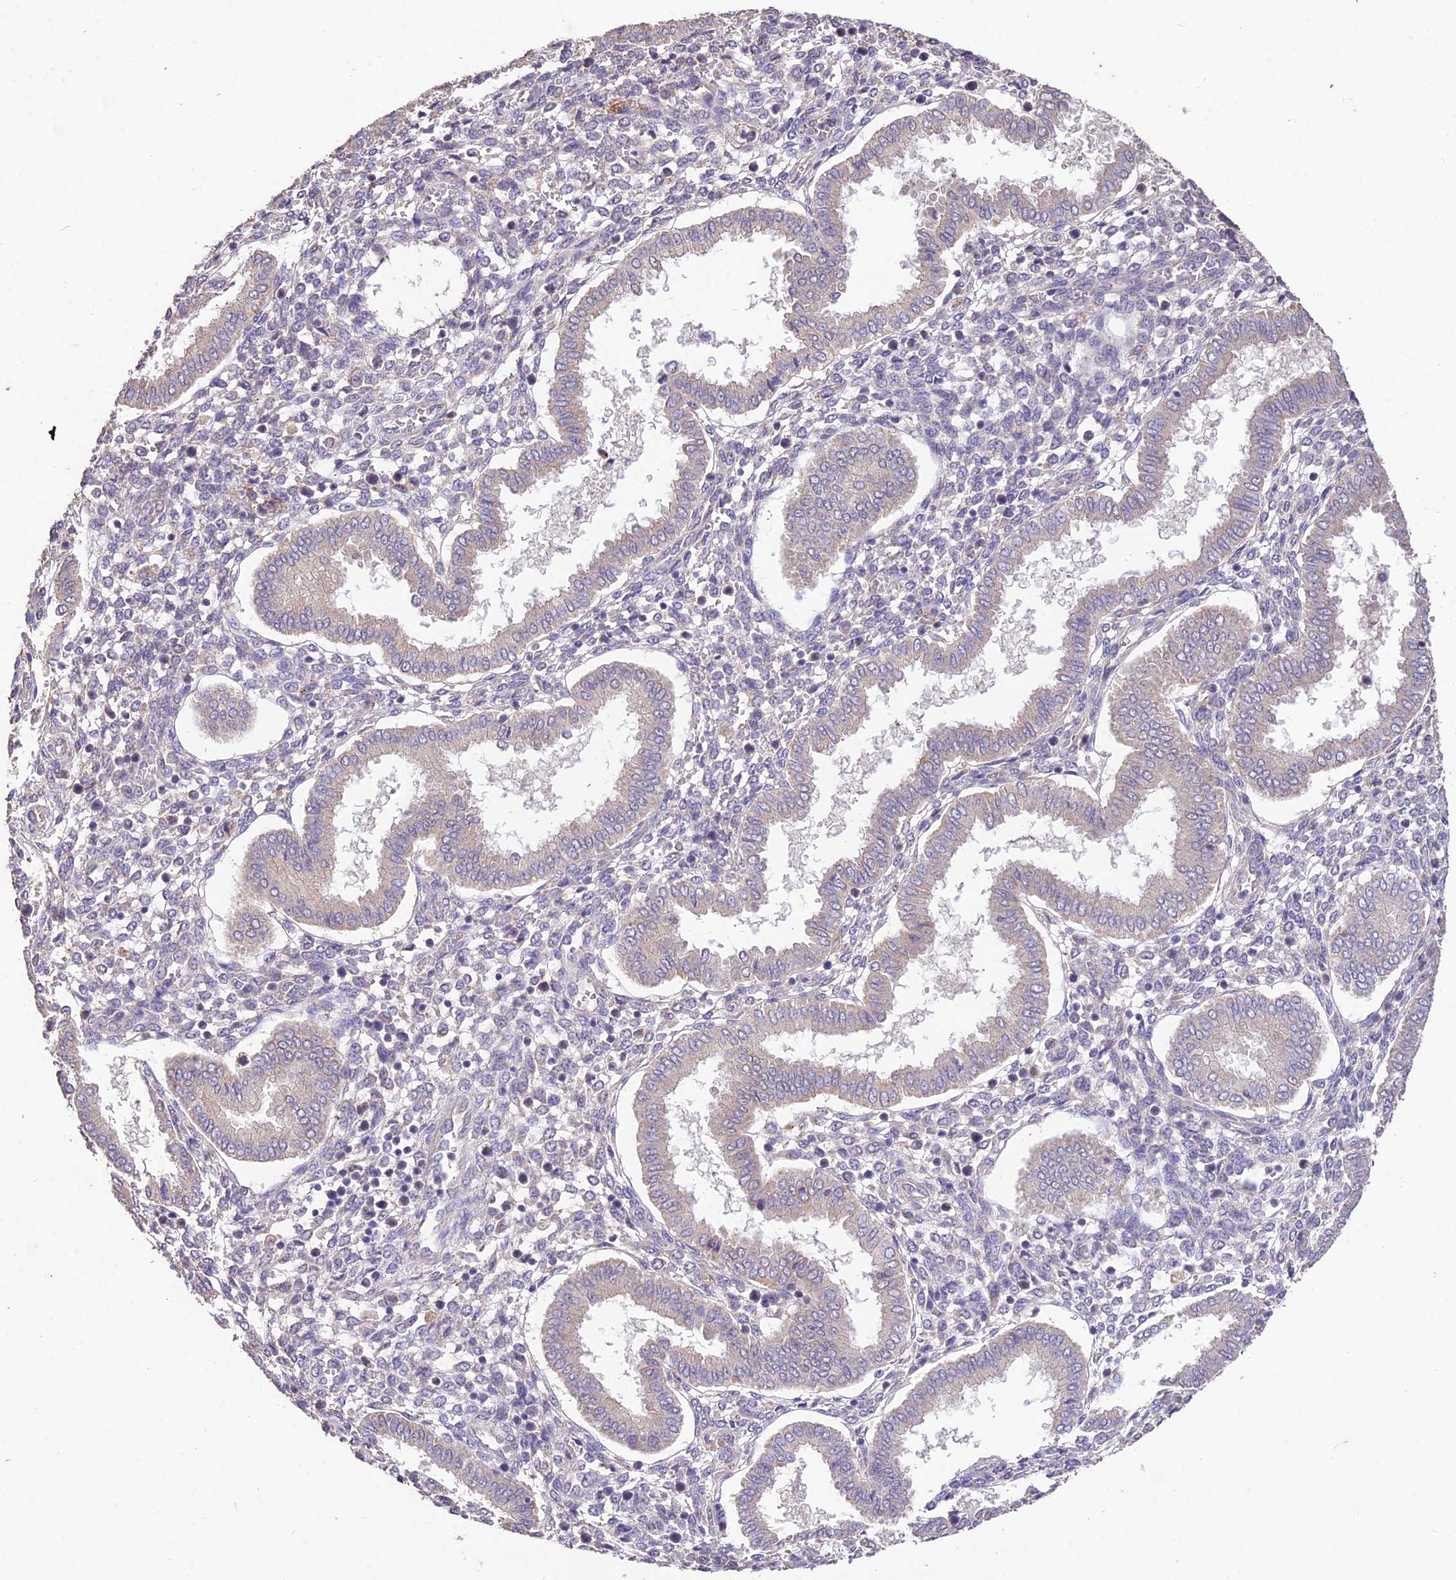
{"staining": {"intensity": "negative", "quantity": "none", "location": "none"}, "tissue": "endometrium", "cell_type": "Cells in endometrial stroma", "image_type": "normal", "snomed": [{"axis": "morphology", "description": "Normal tissue, NOS"}, {"axis": "topography", "description": "Endometrium"}], "caption": "There is no significant expression in cells in endometrial stroma of endometrium. The staining was performed using DAB to visualize the protein expression in brown, while the nuclei were stained in blue with hematoxylin (Magnification: 20x).", "gene": "SDHD", "patient": {"sex": "female", "age": 24}}